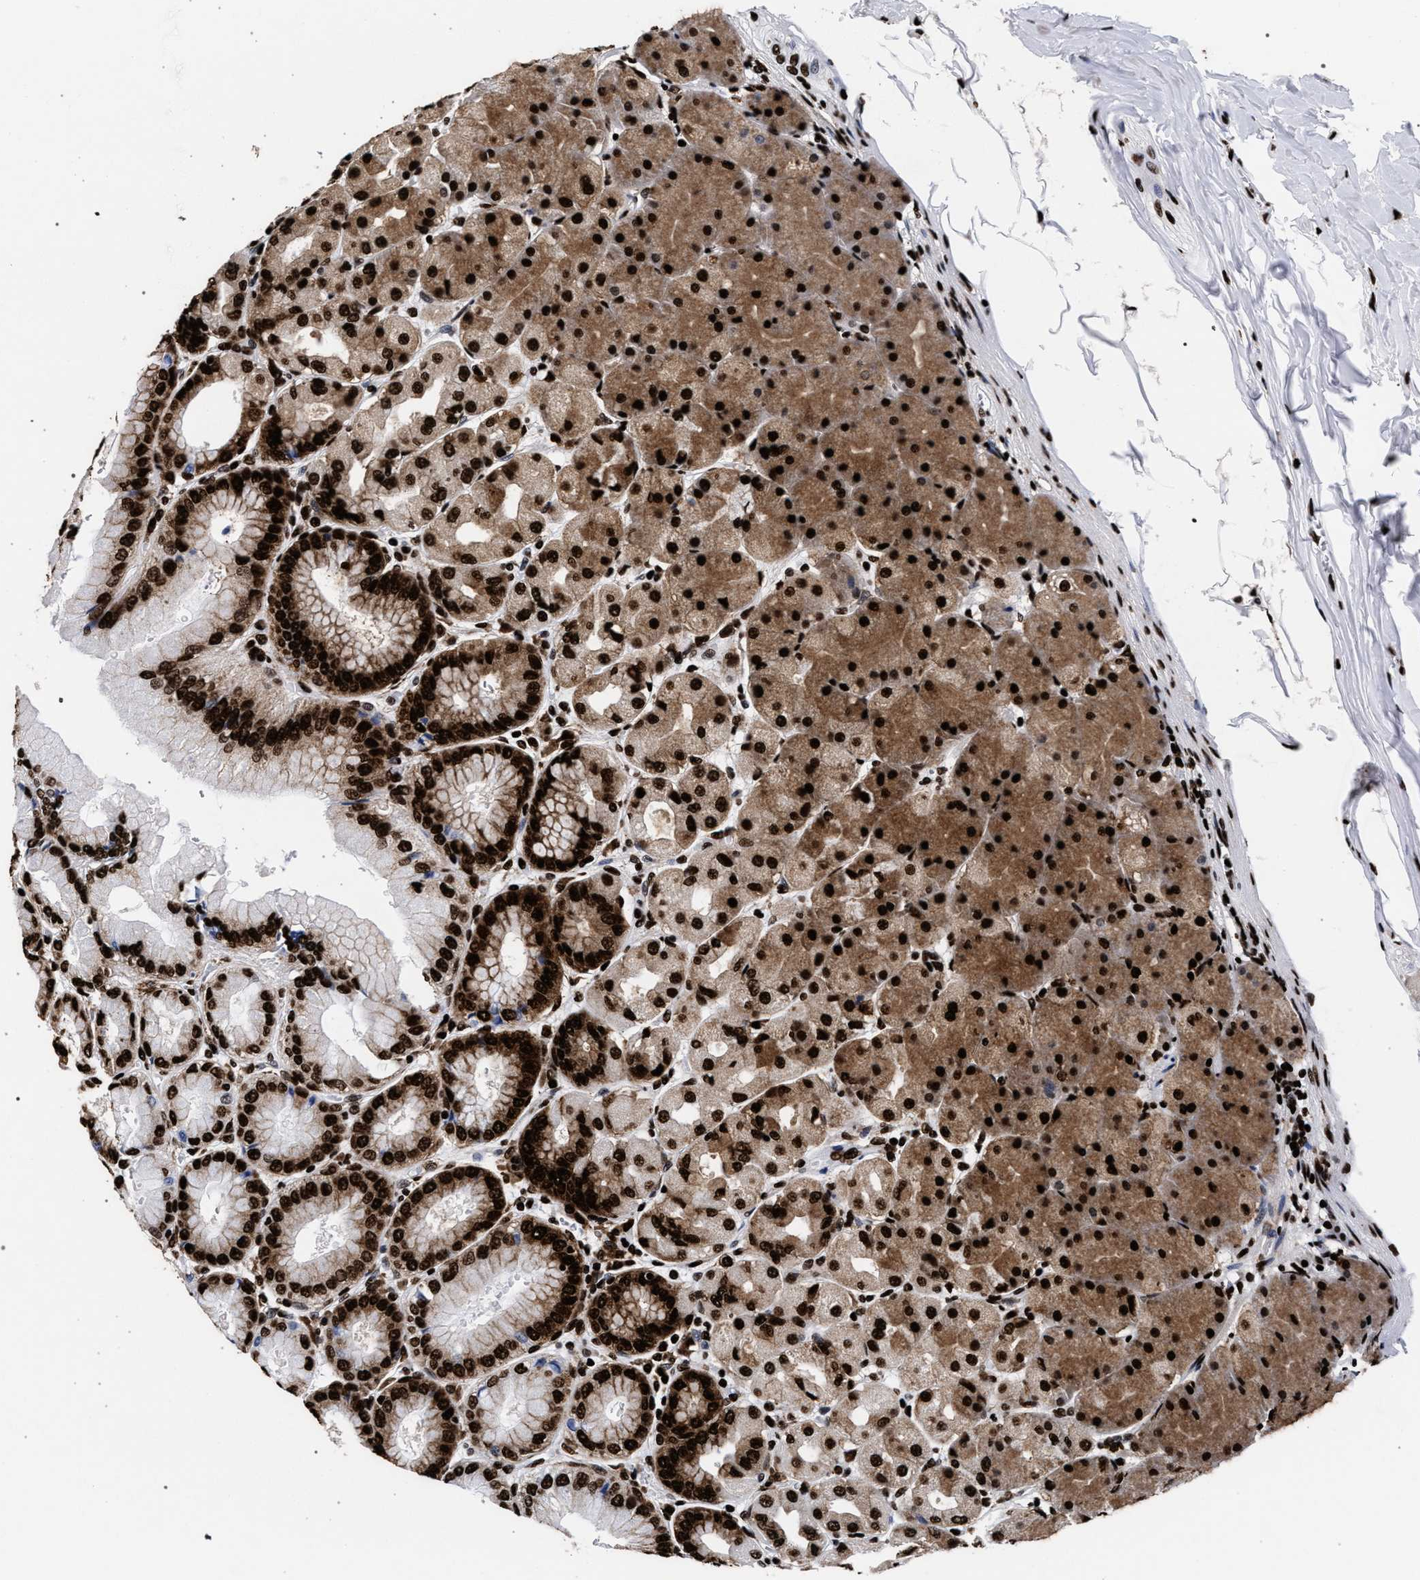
{"staining": {"intensity": "strong", "quantity": ">75%", "location": "cytoplasmic/membranous,nuclear"}, "tissue": "stomach", "cell_type": "Glandular cells", "image_type": "normal", "snomed": [{"axis": "morphology", "description": "Normal tissue, NOS"}, {"axis": "topography", "description": "Stomach, upper"}], "caption": "IHC staining of benign stomach, which demonstrates high levels of strong cytoplasmic/membranous,nuclear expression in approximately >75% of glandular cells indicating strong cytoplasmic/membranous,nuclear protein staining. The staining was performed using DAB (3,3'-diaminobenzidine) (brown) for protein detection and nuclei were counterstained in hematoxylin (blue).", "gene": "HNRNPA1", "patient": {"sex": "female", "age": 56}}